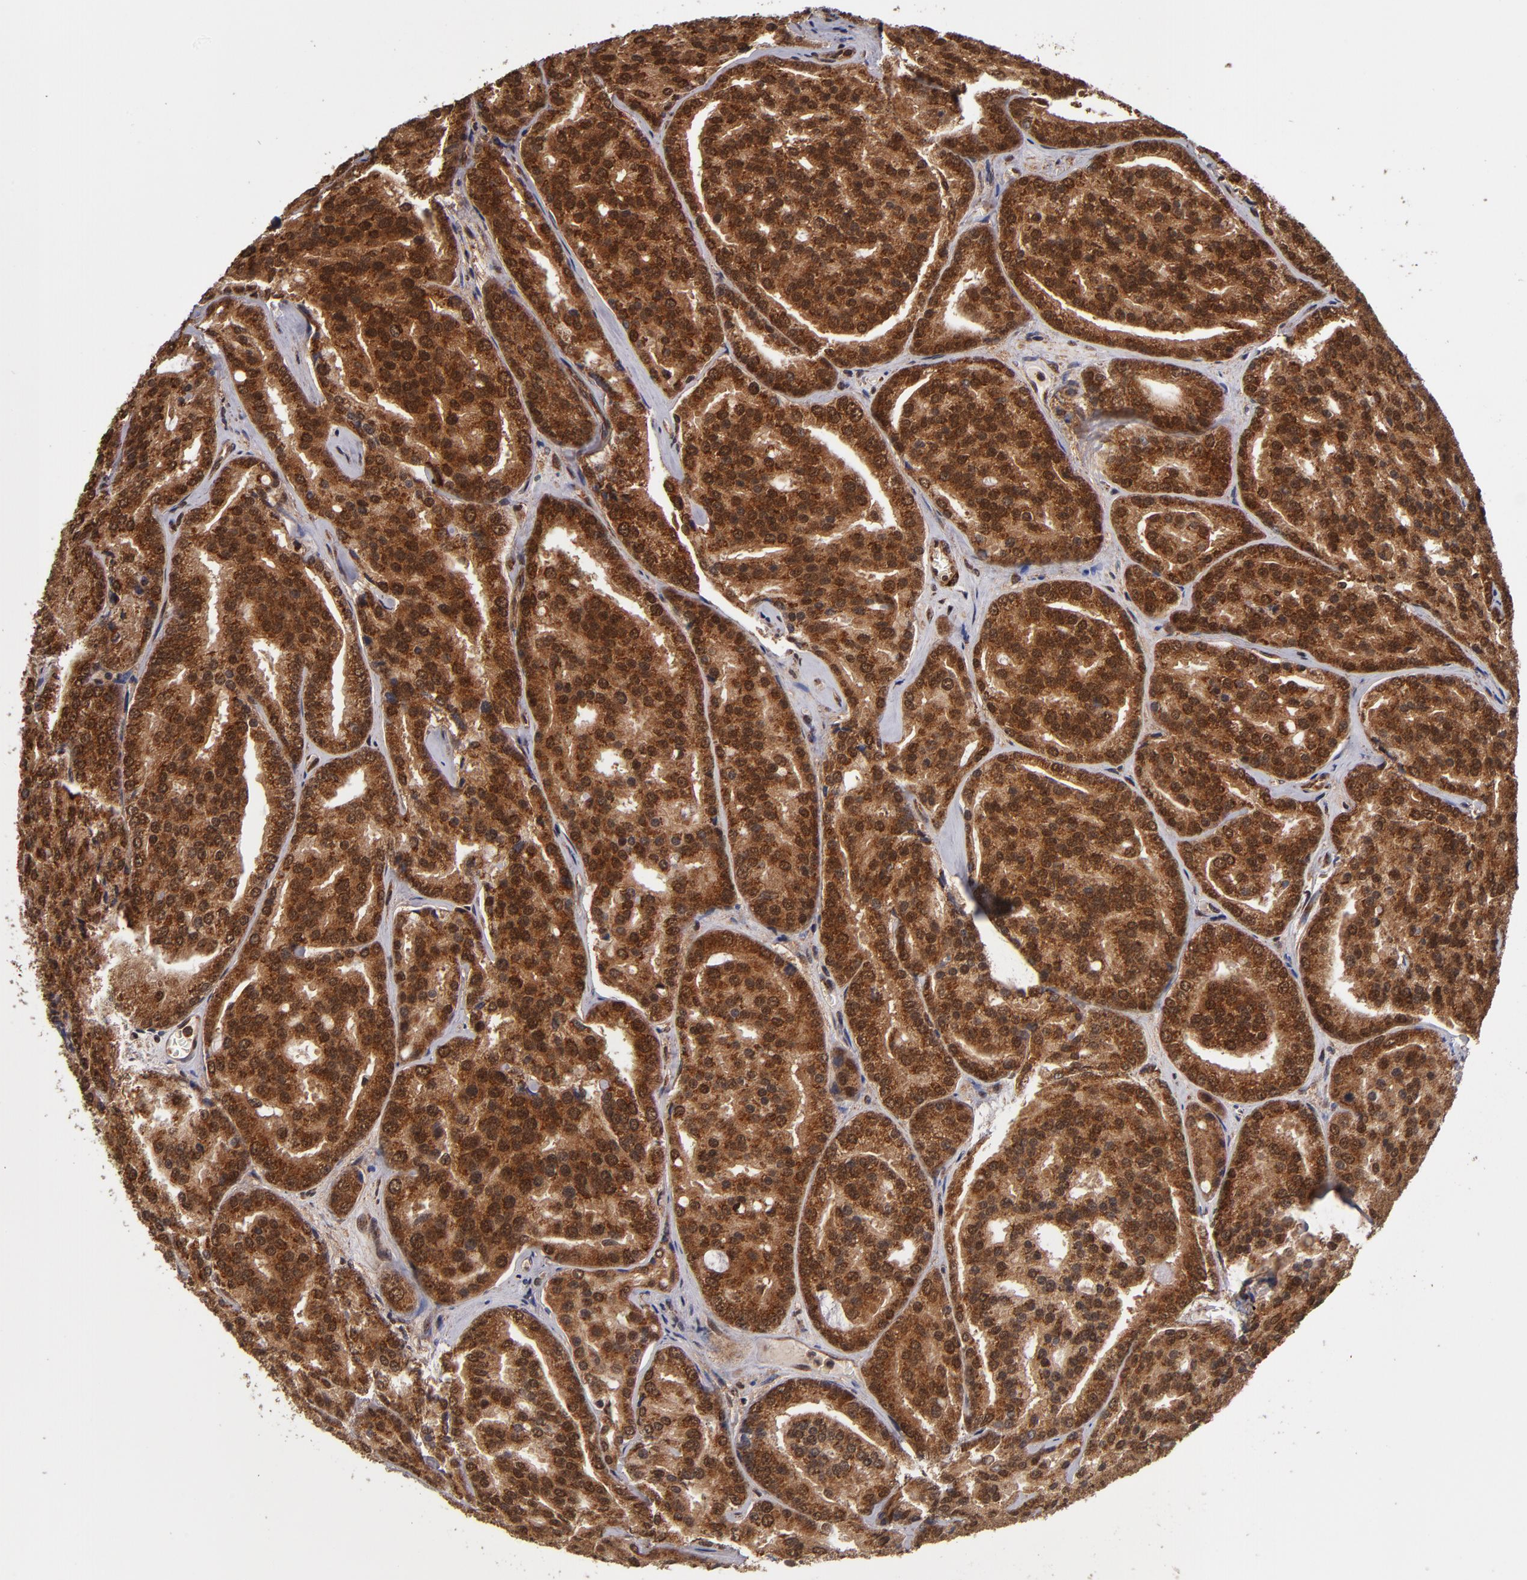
{"staining": {"intensity": "strong", "quantity": ">75%", "location": "cytoplasmic/membranous,nuclear"}, "tissue": "prostate cancer", "cell_type": "Tumor cells", "image_type": "cancer", "snomed": [{"axis": "morphology", "description": "Adenocarcinoma, High grade"}, {"axis": "topography", "description": "Prostate"}], "caption": "There is high levels of strong cytoplasmic/membranous and nuclear staining in tumor cells of adenocarcinoma (high-grade) (prostate), as demonstrated by immunohistochemical staining (brown color).", "gene": "CUL5", "patient": {"sex": "male", "age": 64}}